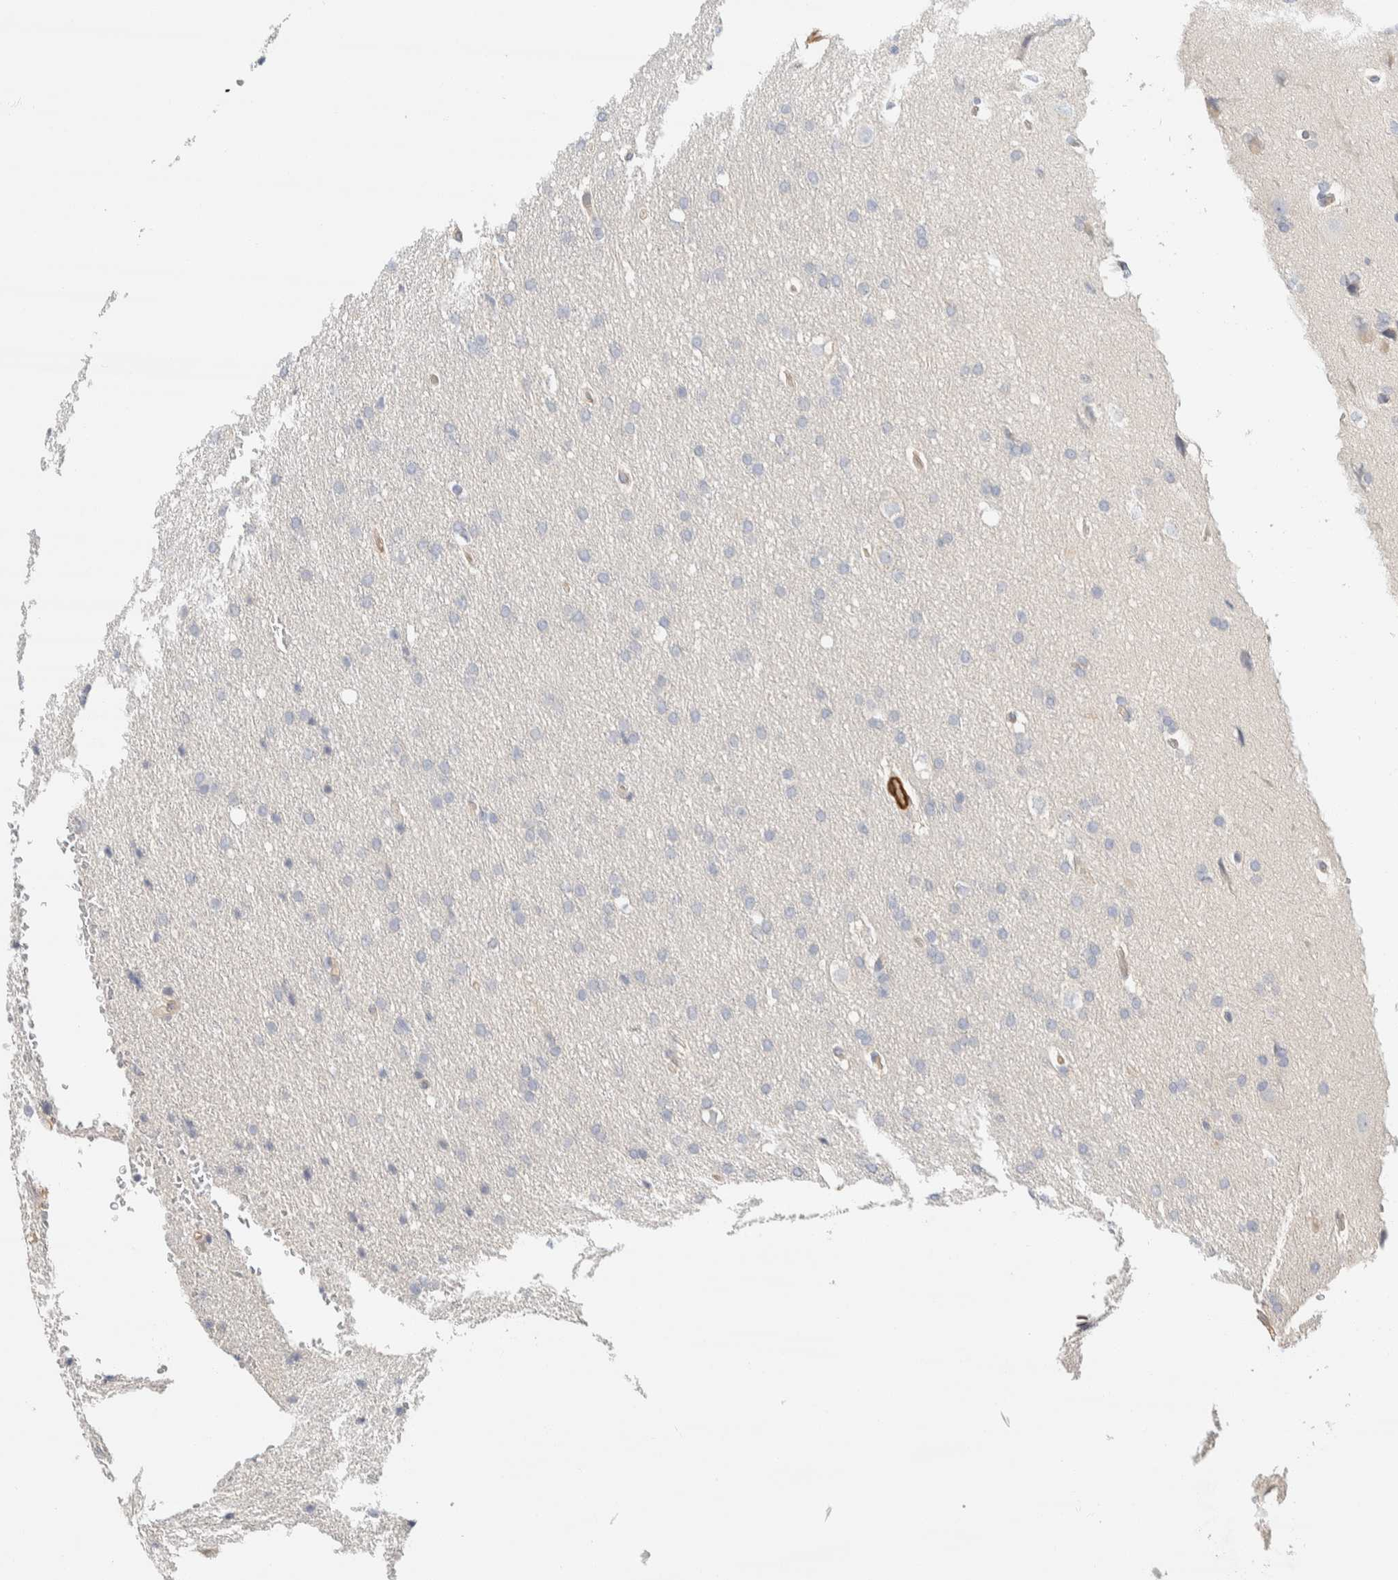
{"staining": {"intensity": "negative", "quantity": "none", "location": "none"}, "tissue": "glioma", "cell_type": "Tumor cells", "image_type": "cancer", "snomed": [{"axis": "morphology", "description": "Glioma, malignant, Low grade"}, {"axis": "topography", "description": "Brain"}], "caption": "IHC of human glioma displays no expression in tumor cells. (DAB IHC with hematoxylin counter stain).", "gene": "CDR2", "patient": {"sex": "female", "age": 37}}